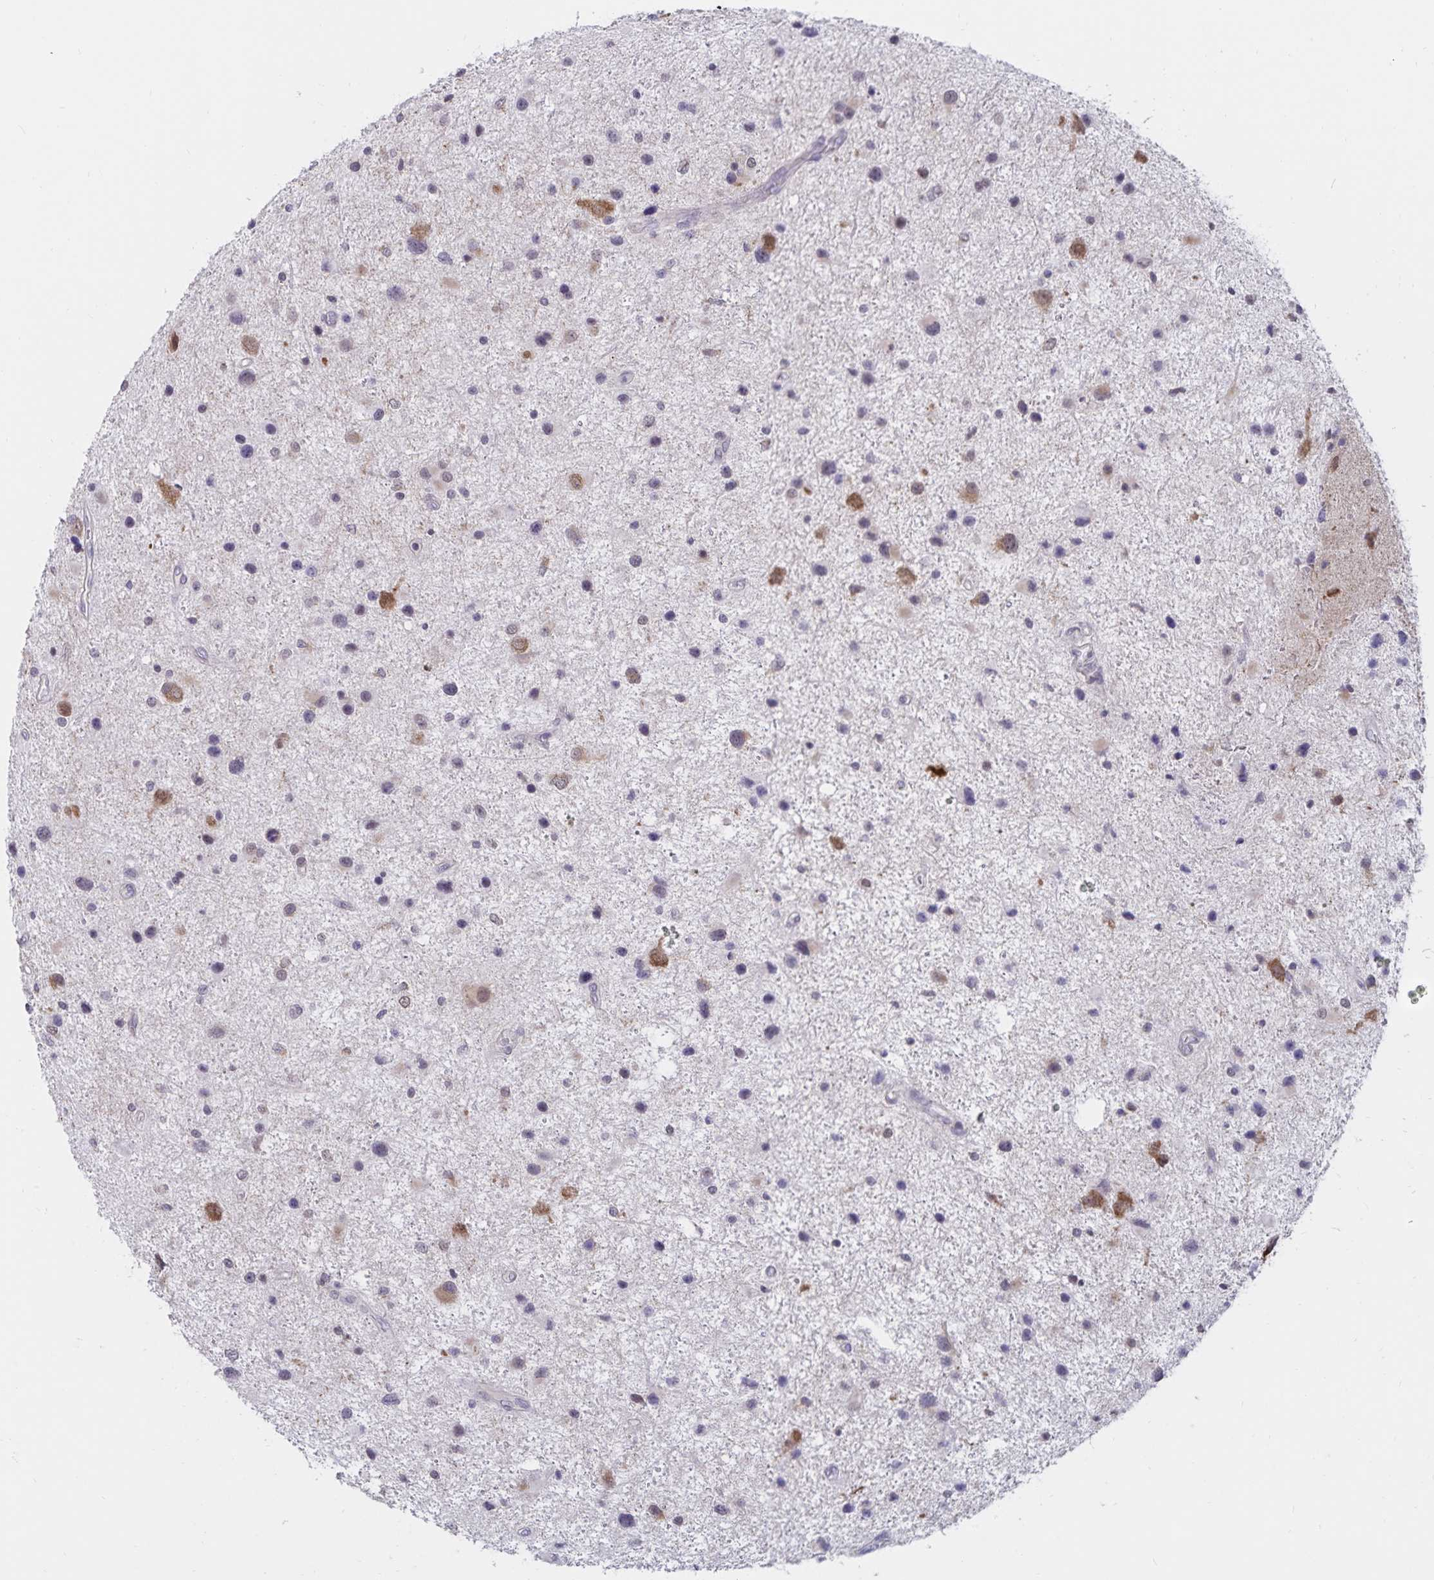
{"staining": {"intensity": "negative", "quantity": "none", "location": "none"}, "tissue": "glioma", "cell_type": "Tumor cells", "image_type": "cancer", "snomed": [{"axis": "morphology", "description": "Glioma, malignant, Low grade"}, {"axis": "topography", "description": "Brain"}], "caption": "Glioma was stained to show a protein in brown. There is no significant staining in tumor cells.", "gene": "ATP2A2", "patient": {"sex": "female", "age": 32}}